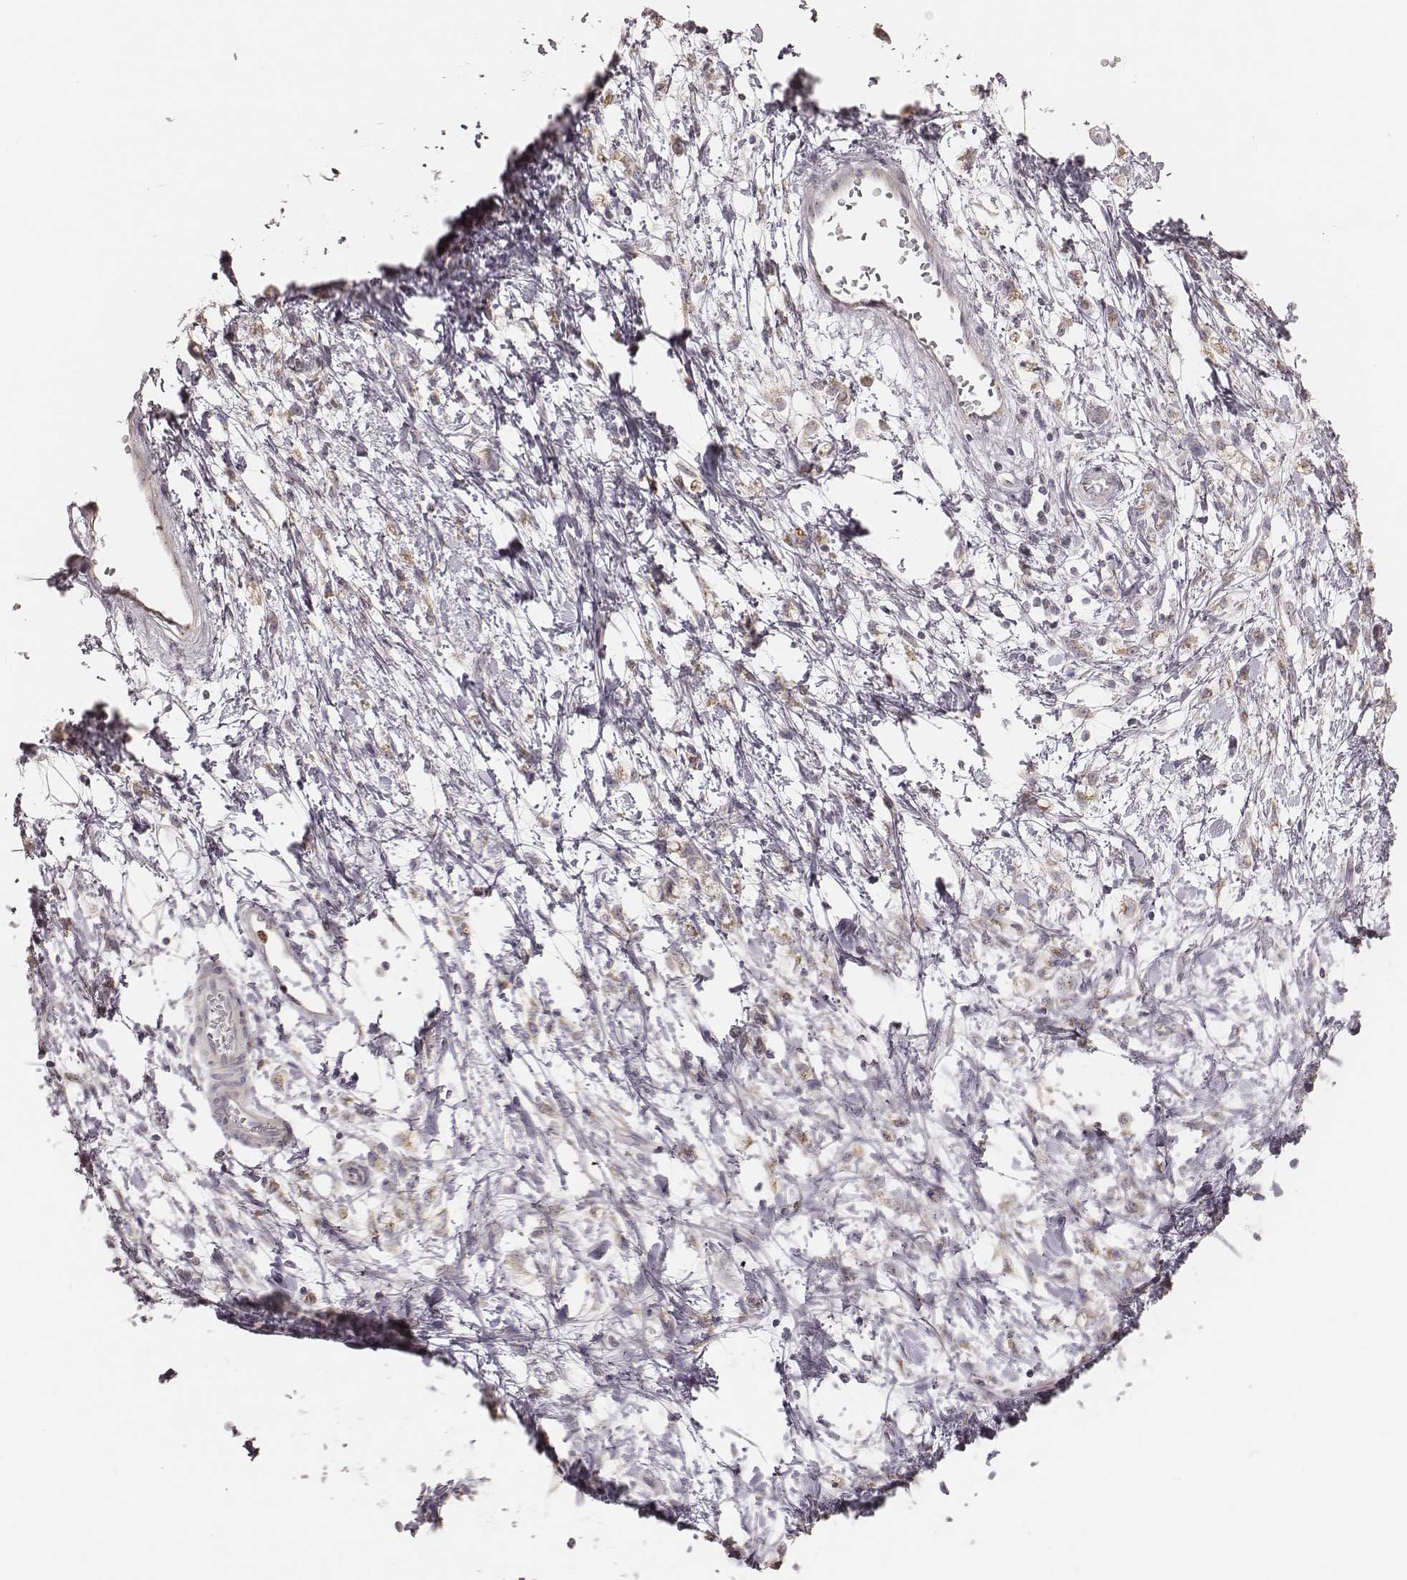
{"staining": {"intensity": "weak", "quantity": ">75%", "location": "cytoplasmic/membranous"}, "tissue": "stomach cancer", "cell_type": "Tumor cells", "image_type": "cancer", "snomed": [{"axis": "morphology", "description": "Adenocarcinoma, NOS"}, {"axis": "topography", "description": "Stomach"}], "caption": "Human stomach cancer stained with a brown dye reveals weak cytoplasmic/membranous positive positivity in approximately >75% of tumor cells.", "gene": "ABCA7", "patient": {"sex": "female", "age": 60}}